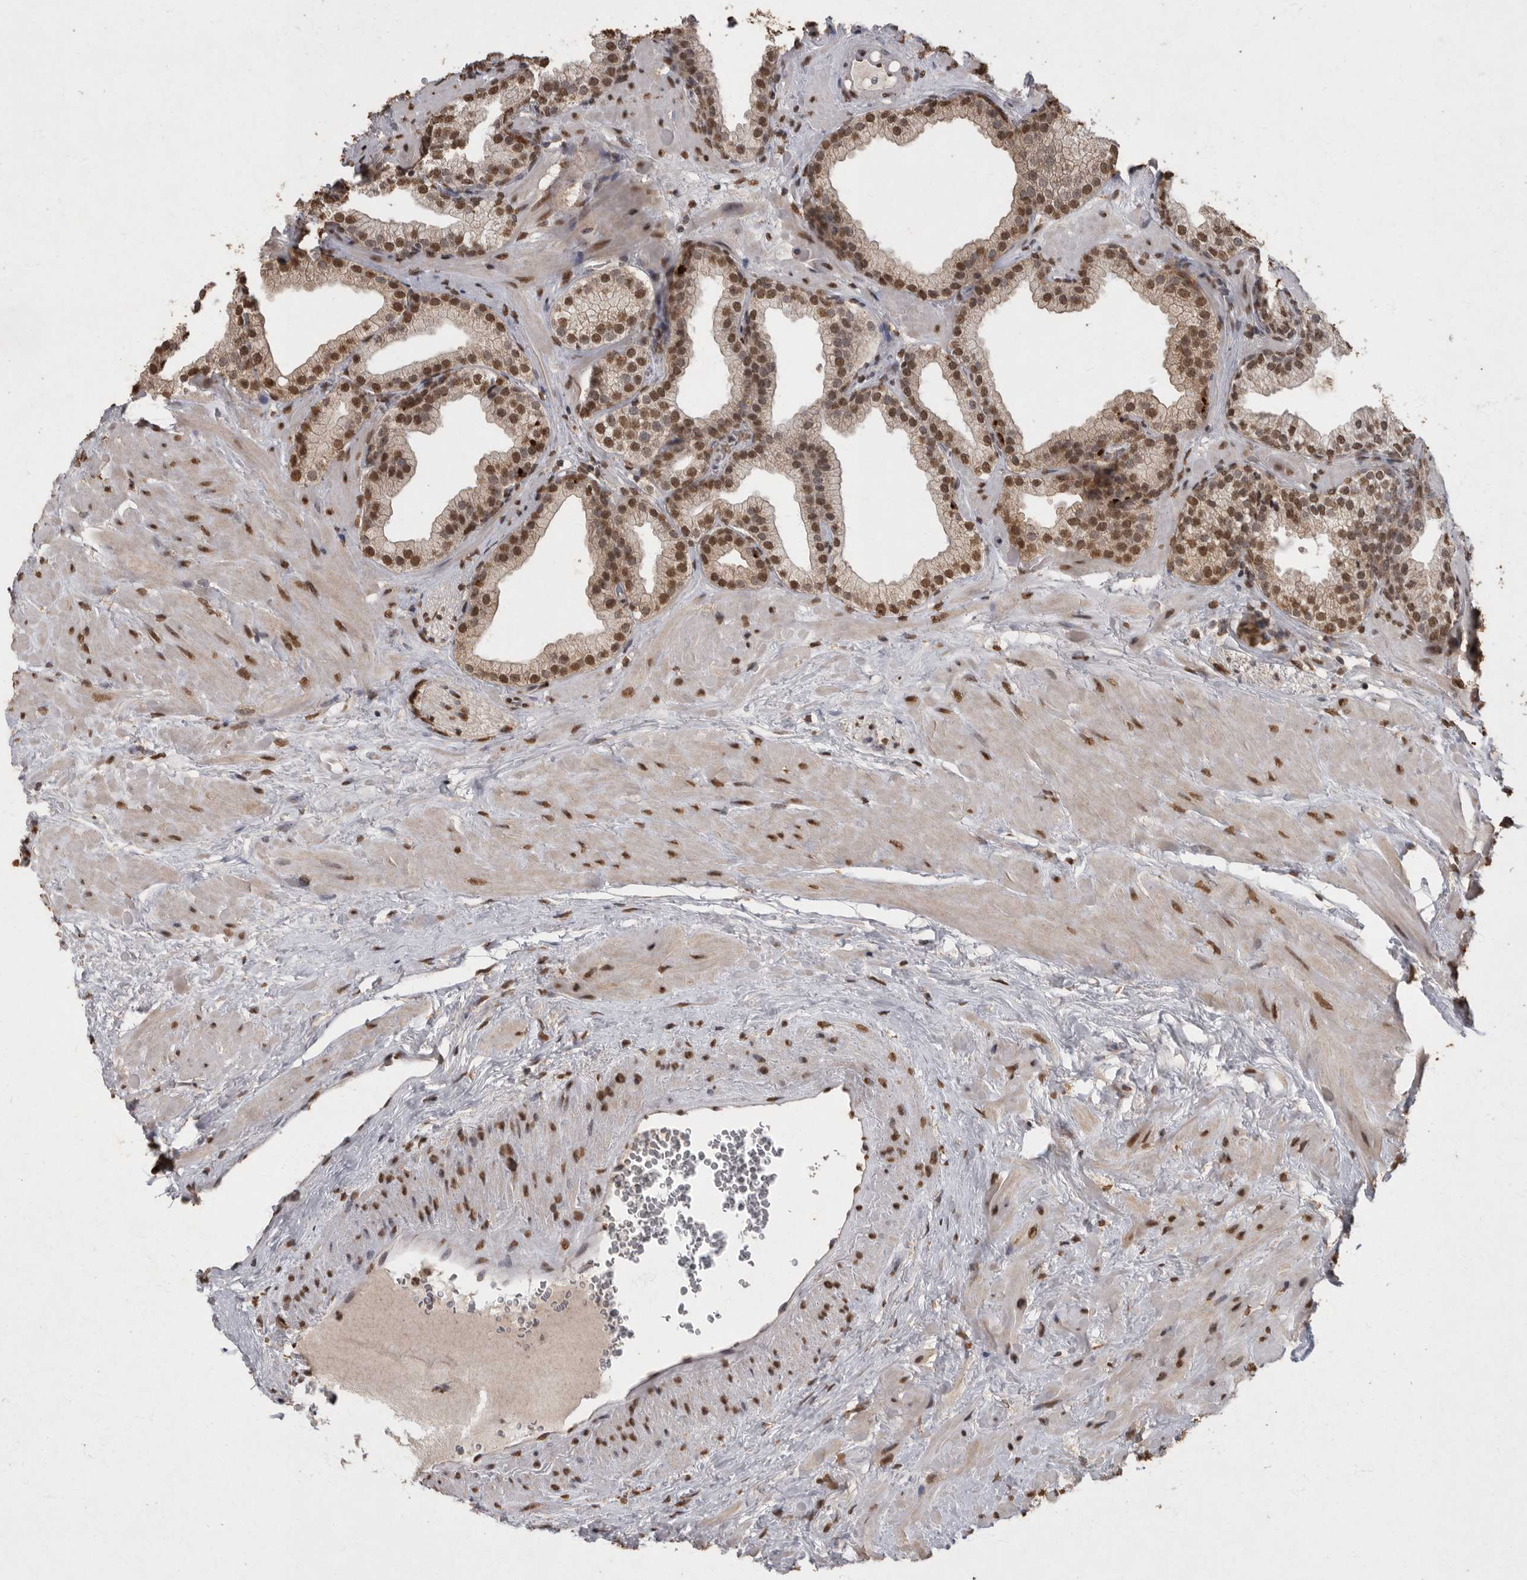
{"staining": {"intensity": "strong", "quantity": ">75%", "location": "cytoplasmic/membranous,nuclear"}, "tissue": "prostate", "cell_type": "Glandular cells", "image_type": "normal", "snomed": [{"axis": "morphology", "description": "Normal tissue, NOS"}, {"axis": "morphology", "description": "Urothelial carcinoma, Low grade"}, {"axis": "topography", "description": "Urinary bladder"}, {"axis": "topography", "description": "Prostate"}], "caption": "The image demonstrates staining of normal prostate, revealing strong cytoplasmic/membranous,nuclear protein expression (brown color) within glandular cells. The staining was performed using DAB (3,3'-diaminobenzidine) to visualize the protein expression in brown, while the nuclei were stained in blue with hematoxylin (Magnification: 20x).", "gene": "NBL1", "patient": {"sex": "male", "age": 60}}